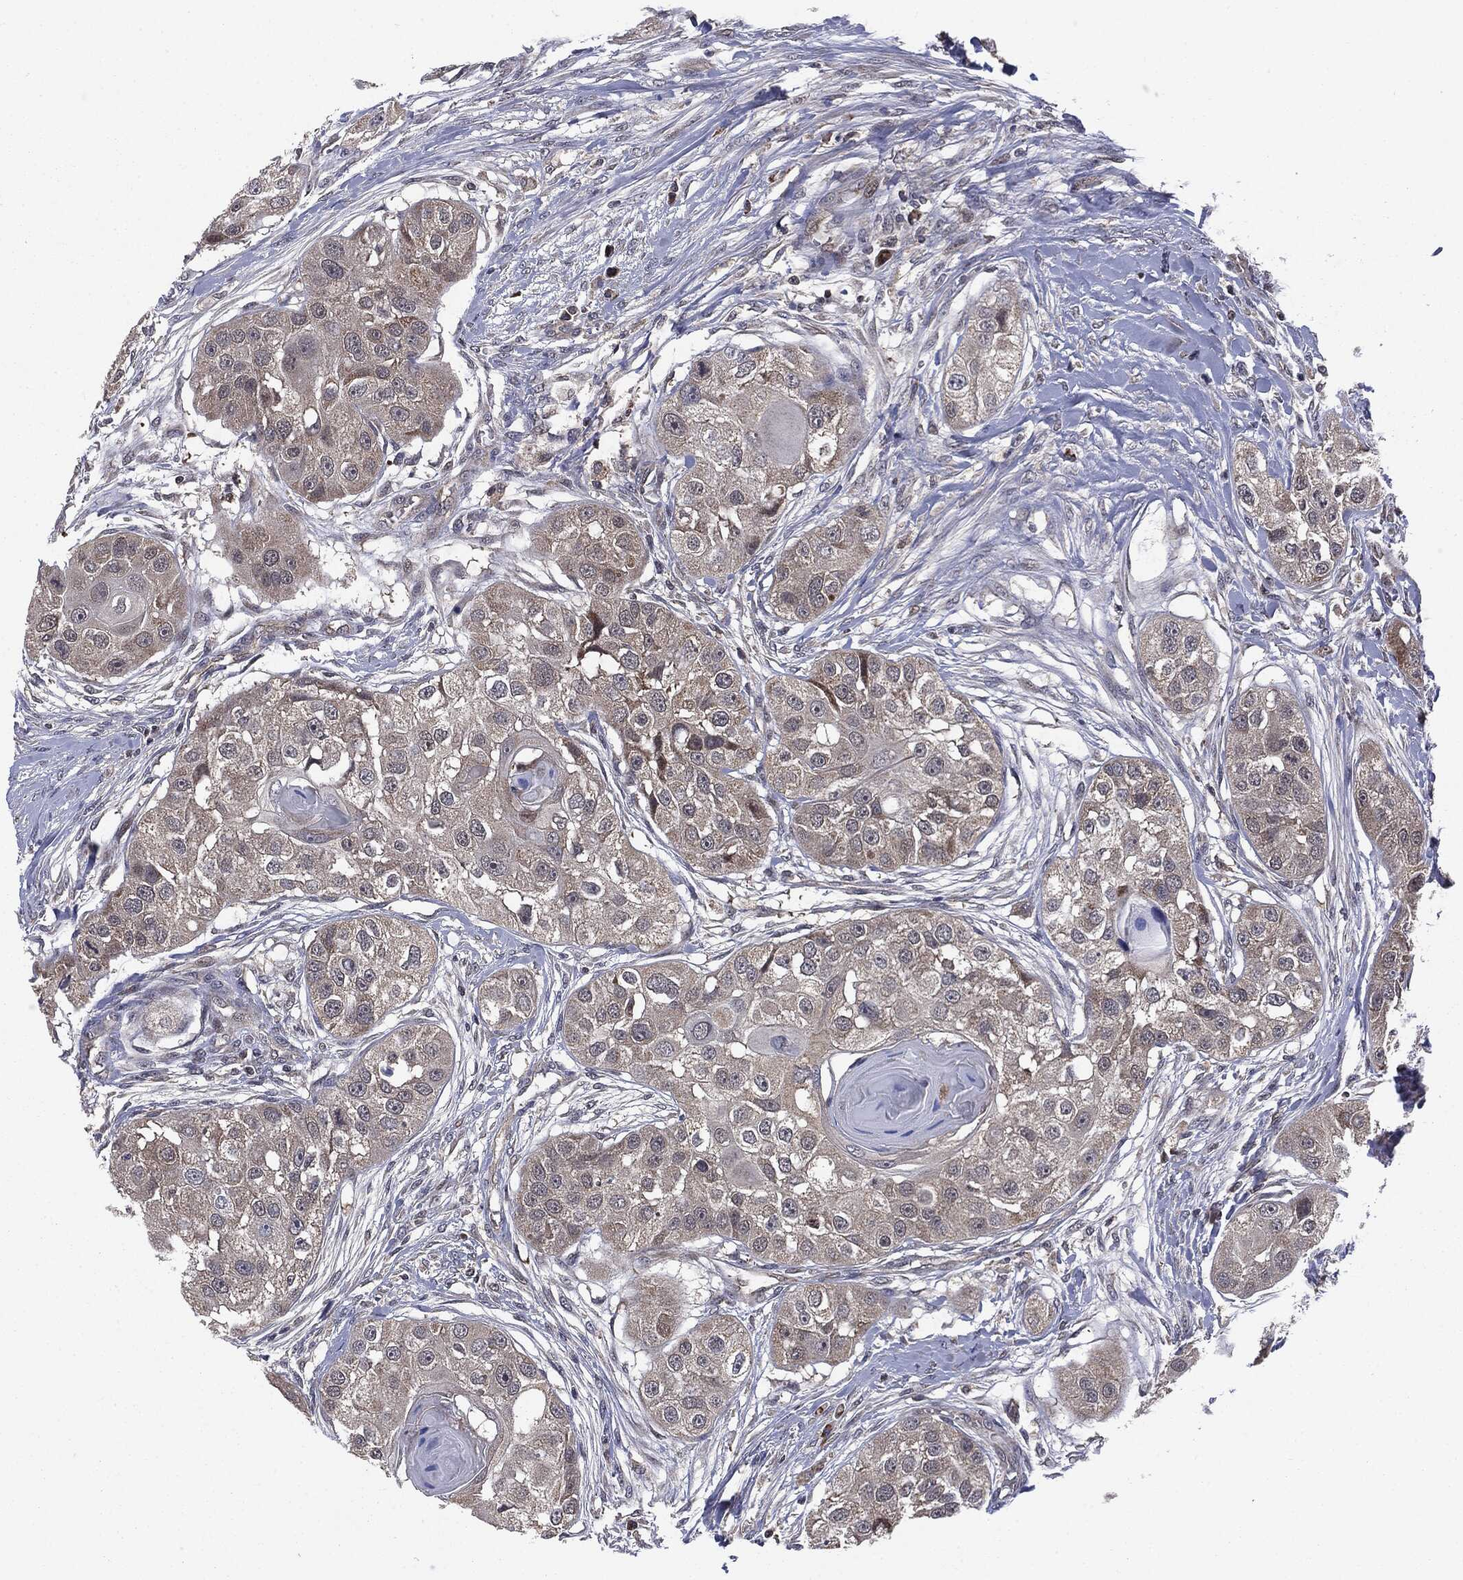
{"staining": {"intensity": "negative", "quantity": "none", "location": "none"}, "tissue": "head and neck cancer", "cell_type": "Tumor cells", "image_type": "cancer", "snomed": [{"axis": "morphology", "description": "Normal tissue, NOS"}, {"axis": "morphology", "description": "Squamous cell carcinoma, NOS"}, {"axis": "topography", "description": "Skeletal muscle"}, {"axis": "topography", "description": "Head-Neck"}], "caption": "A high-resolution image shows IHC staining of squamous cell carcinoma (head and neck), which displays no significant staining in tumor cells. The staining is performed using DAB brown chromogen with nuclei counter-stained in using hematoxylin.", "gene": "PTPA", "patient": {"sex": "male", "age": 51}}